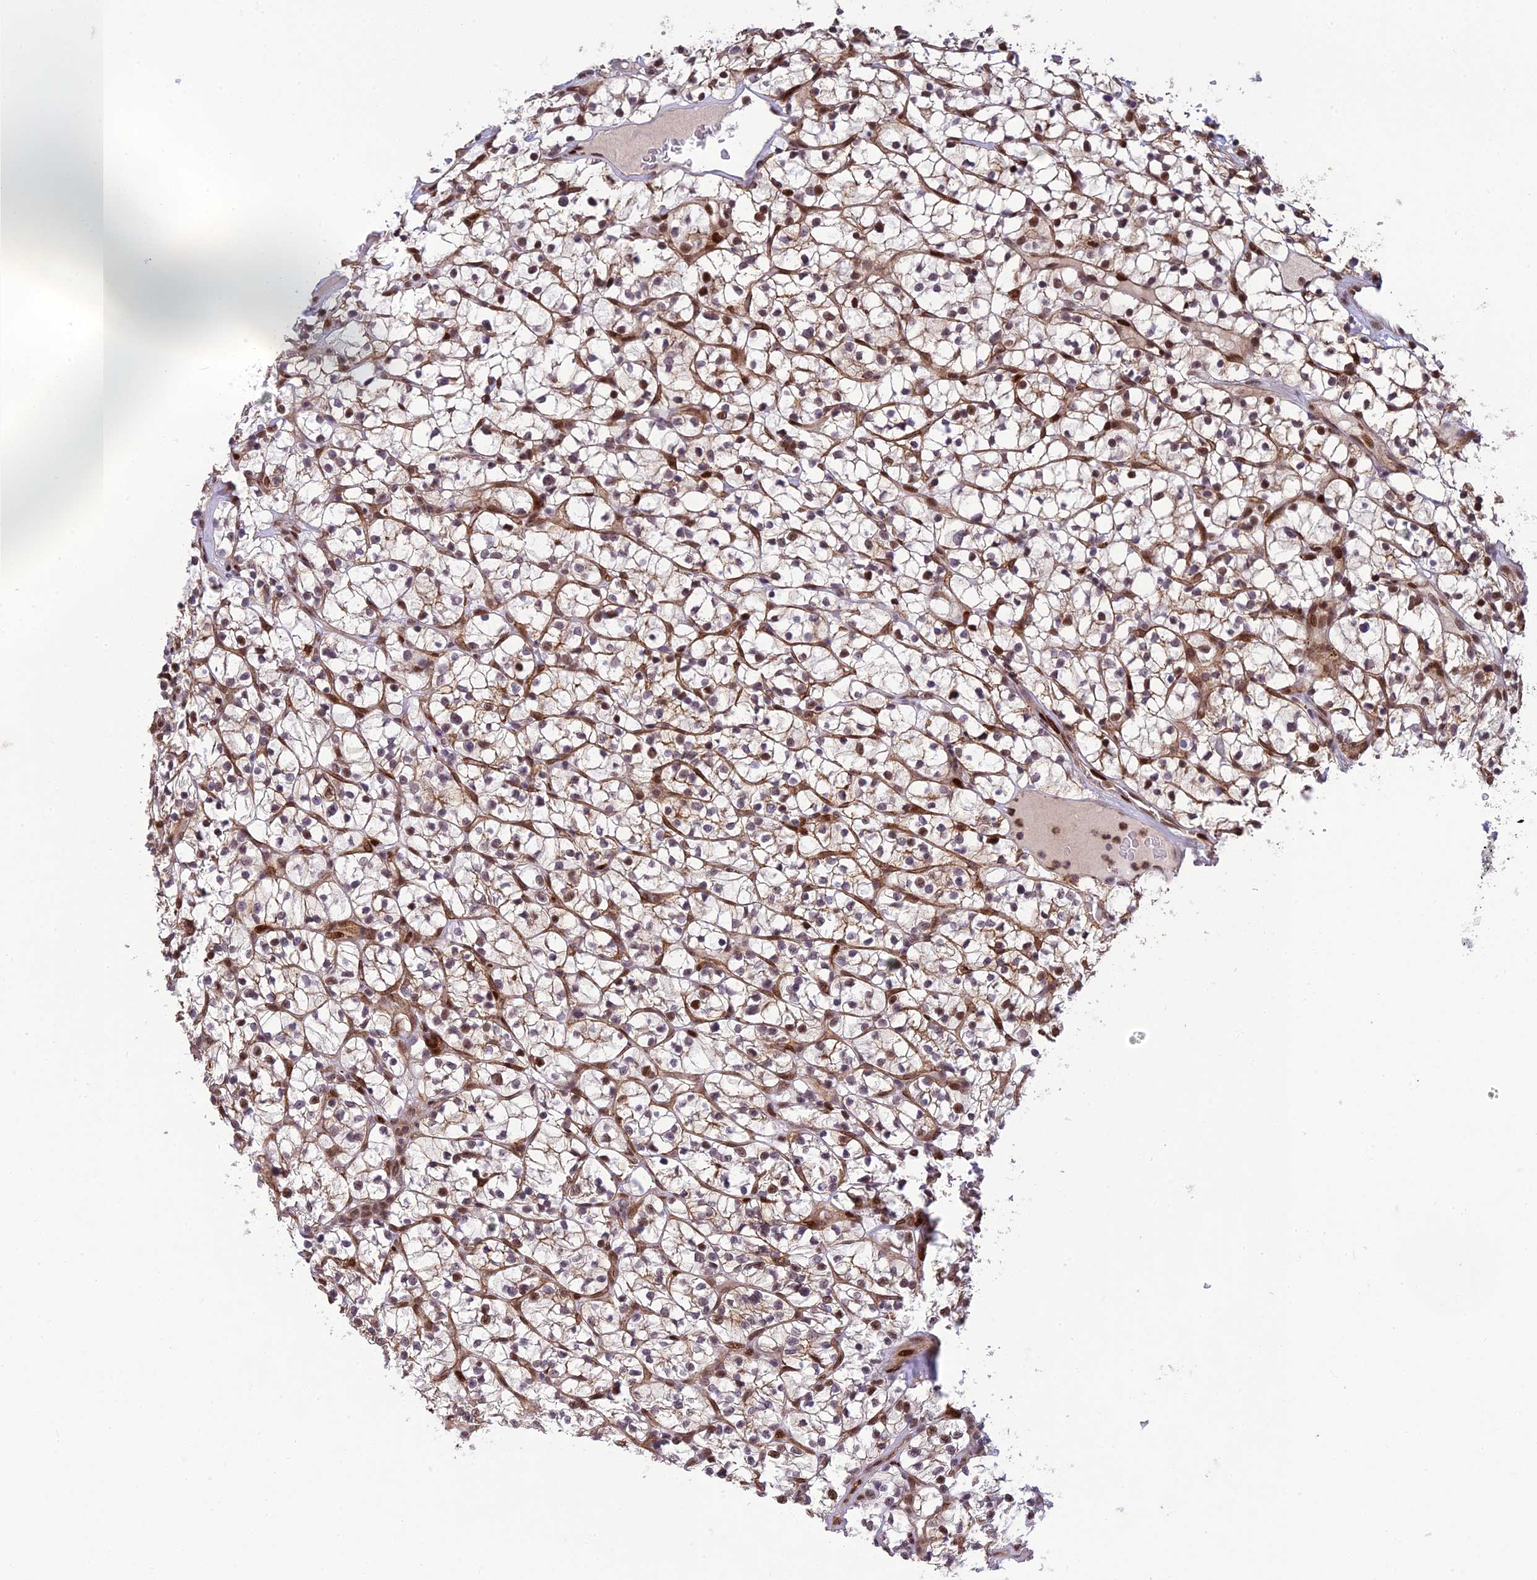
{"staining": {"intensity": "moderate", "quantity": ">75%", "location": "nuclear"}, "tissue": "renal cancer", "cell_type": "Tumor cells", "image_type": "cancer", "snomed": [{"axis": "morphology", "description": "Adenocarcinoma, NOS"}, {"axis": "topography", "description": "Kidney"}], "caption": "The immunohistochemical stain labels moderate nuclear expression in tumor cells of renal cancer tissue.", "gene": "RANBP3", "patient": {"sex": "female", "age": 64}}